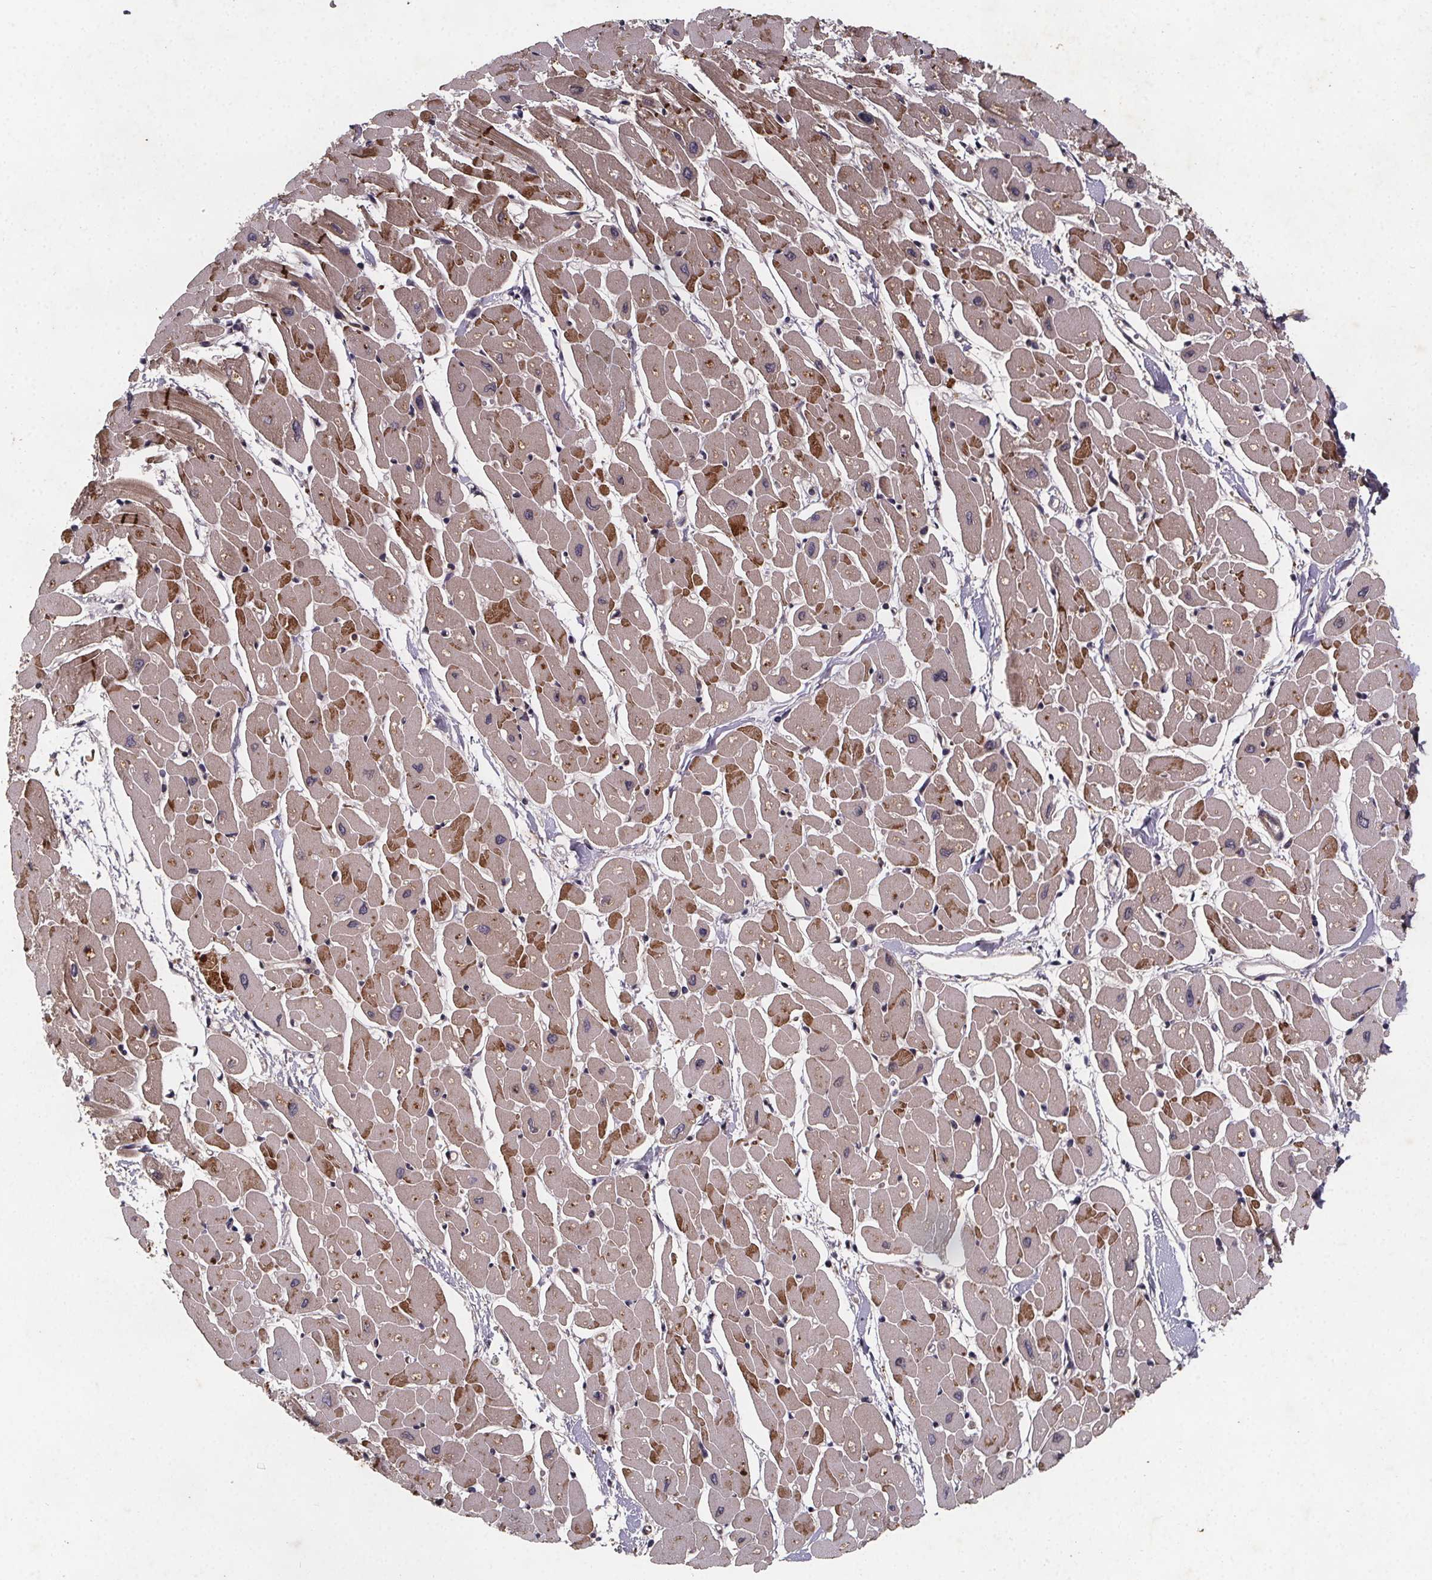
{"staining": {"intensity": "moderate", "quantity": "25%-75%", "location": "cytoplasmic/membranous"}, "tissue": "heart muscle", "cell_type": "Cardiomyocytes", "image_type": "normal", "snomed": [{"axis": "morphology", "description": "Normal tissue, NOS"}, {"axis": "topography", "description": "Heart"}], "caption": "Immunohistochemistry of normal heart muscle reveals medium levels of moderate cytoplasmic/membranous staining in about 25%-75% of cardiomyocytes. (IHC, brightfield microscopy, high magnification).", "gene": "PIERCE2", "patient": {"sex": "male", "age": 57}}